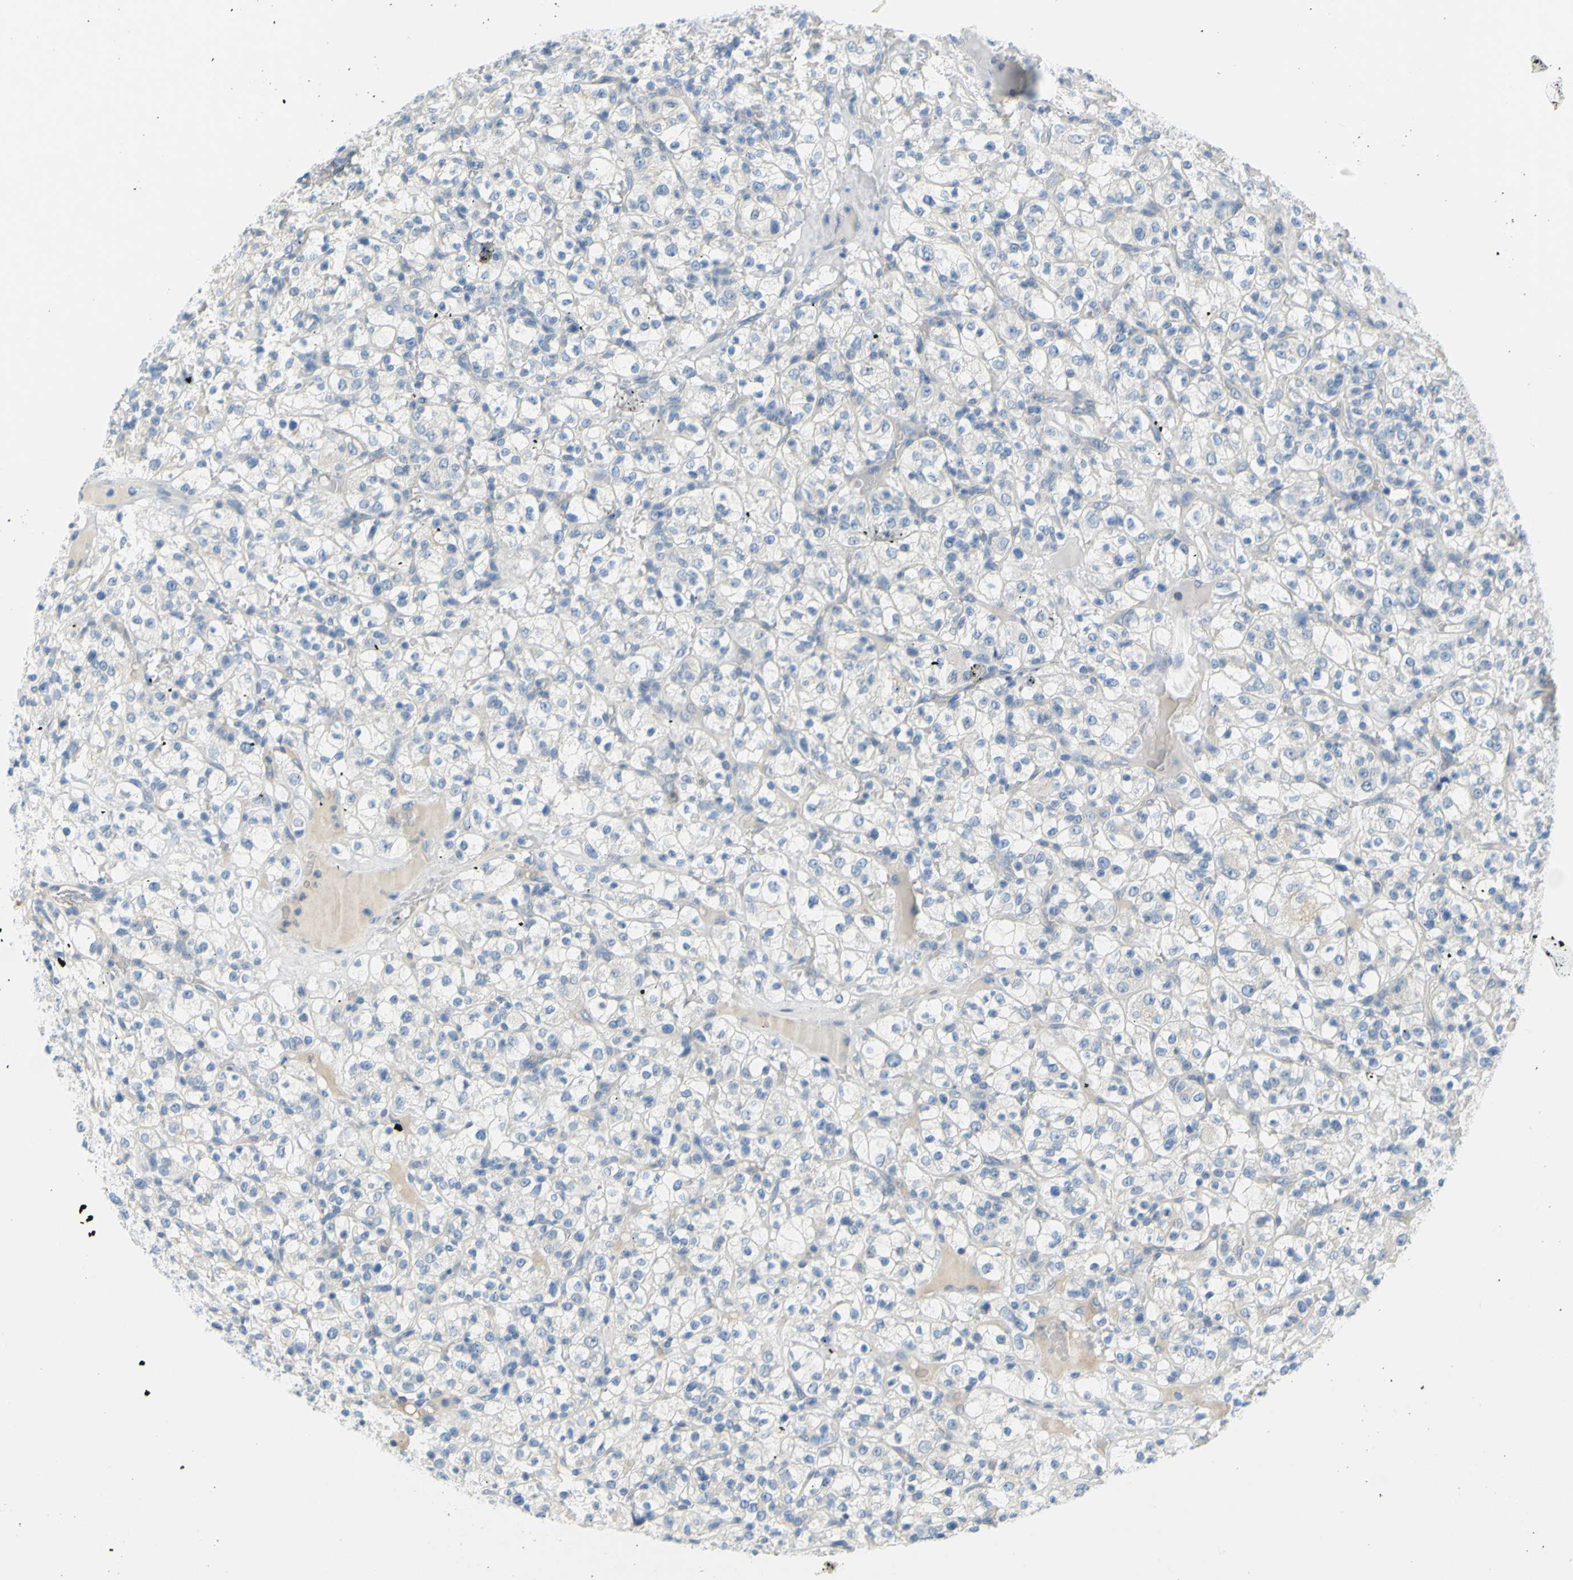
{"staining": {"intensity": "negative", "quantity": "none", "location": "none"}, "tissue": "renal cancer", "cell_type": "Tumor cells", "image_type": "cancer", "snomed": [{"axis": "morphology", "description": "Normal tissue, NOS"}, {"axis": "morphology", "description": "Adenocarcinoma, NOS"}, {"axis": "topography", "description": "Kidney"}], "caption": "High magnification brightfield microscopy of renal adenocarcinoma stained with DAB (3,3'-diaminobenzidine) (brown) and counterstained with hematoxylin (blue): tumor cells show no significant staining.", "gene": "DCT", "patient": {"sex": "female", "age": 72}}